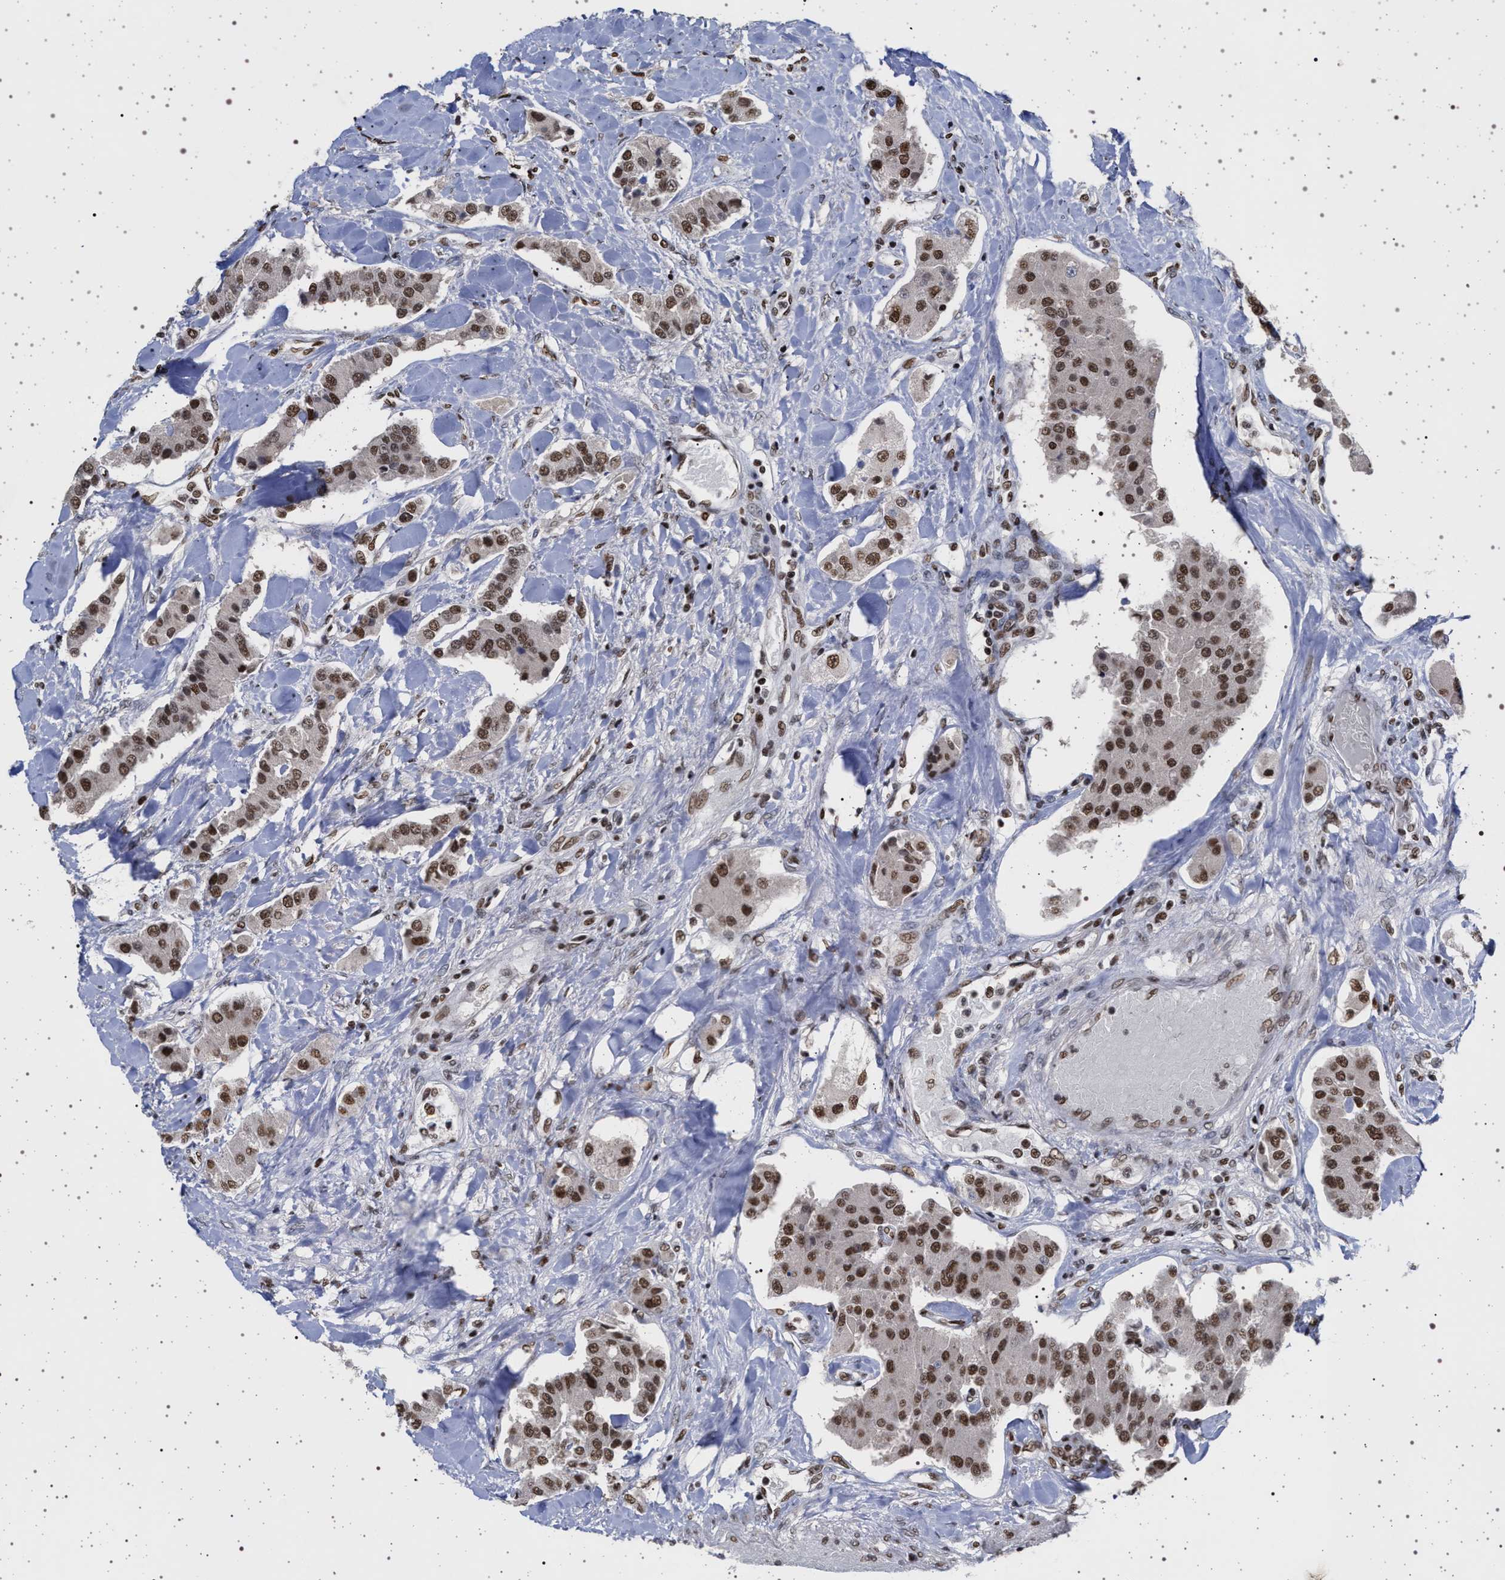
{"staining": {"intensity": "moderate", "quantity": ">75%", "location": "nuclear"}, "tissue": "carcinoid", "cell_type": "Tumor cells", "image_type": "cancer", "snomed": [{"axis": "morphology", "description": "Carcinoid, malignant, NOS"}, {"axis": "topography", "description": "Pancreas"}], "caption": "This micrograph displays malignant carcinoid stained with immunohistochemistry to label a protein in brown. The nuclear of tumor cells show moderate positivity for the protein. Nuclei are counter-stained blue.", "gene": "PHF12", "patient": {"sex": "male", "age": 41}}